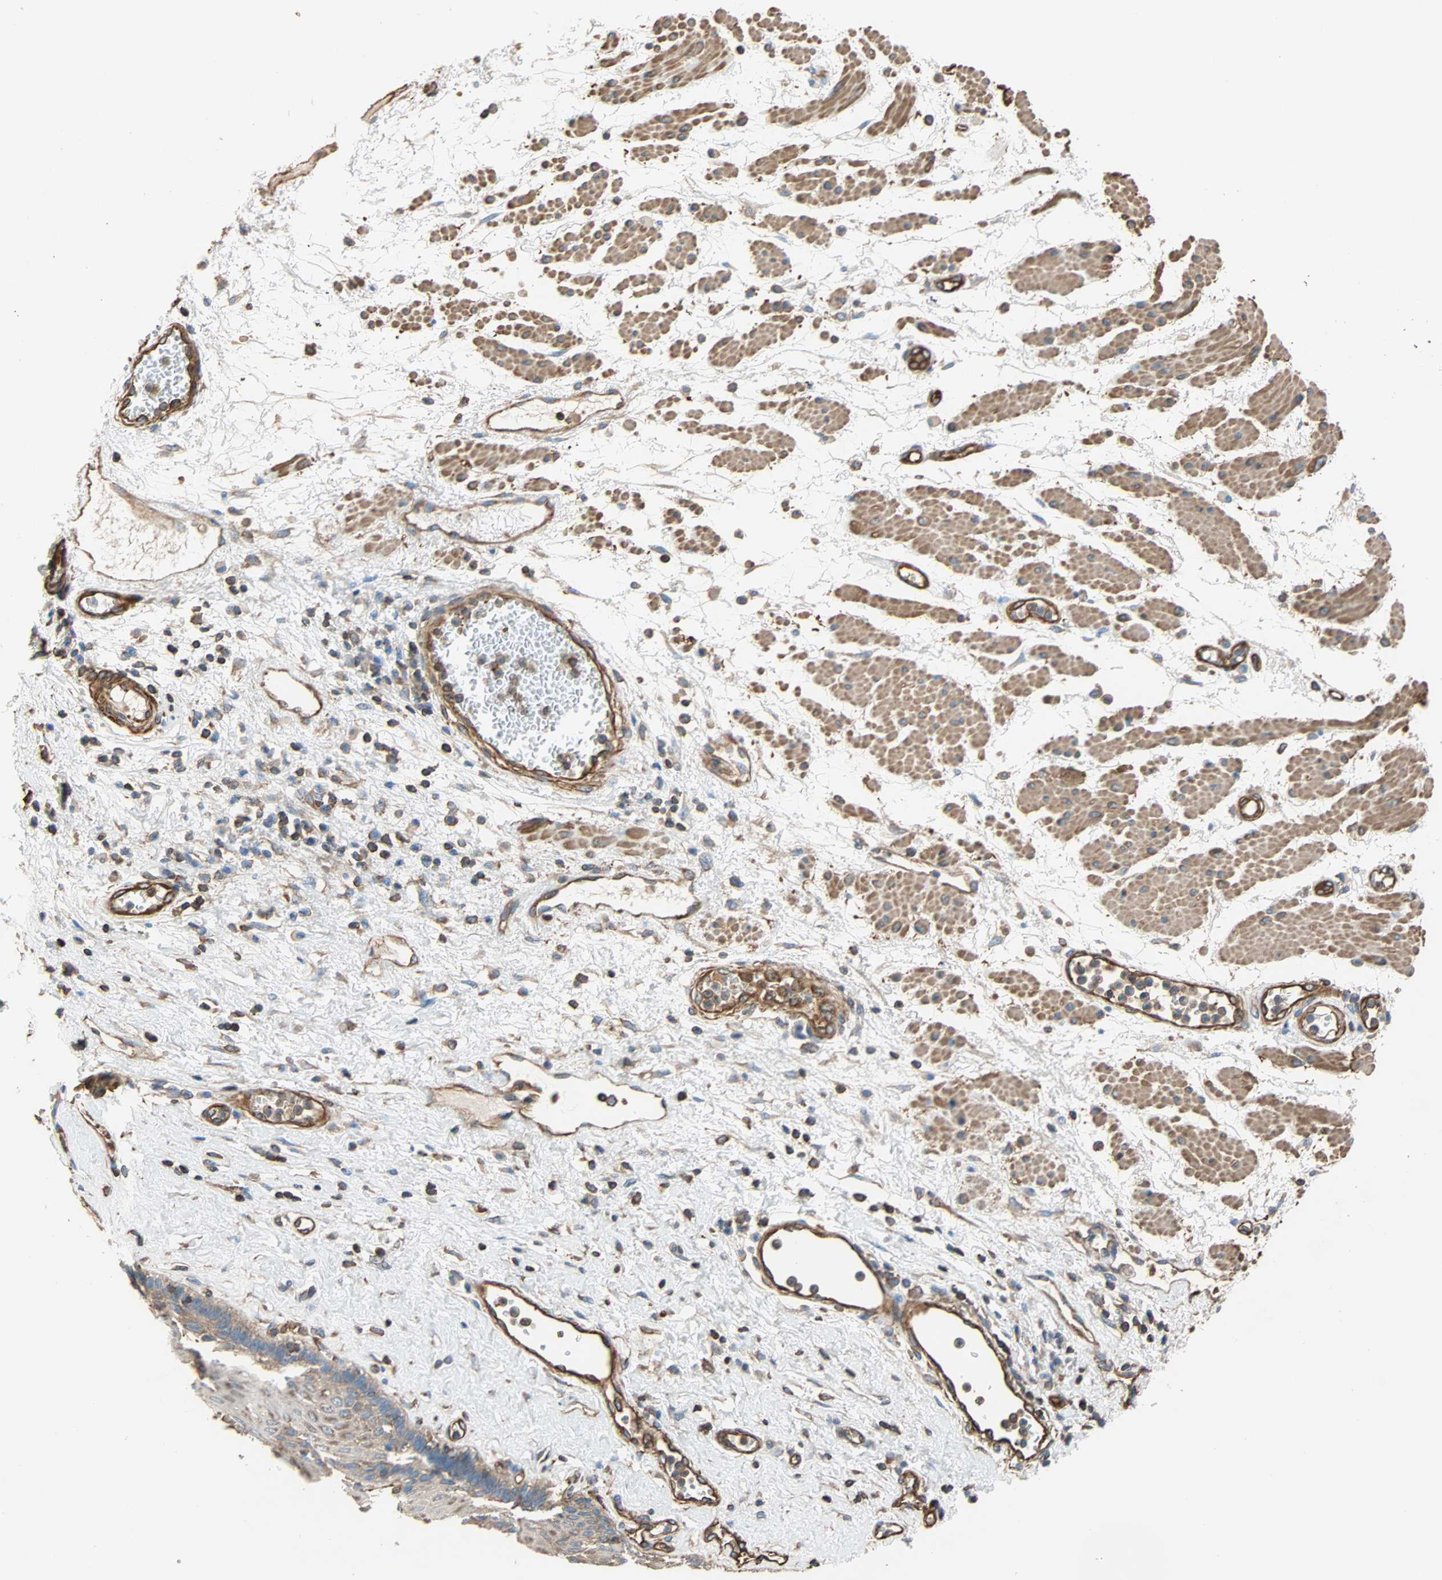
{"staining": {"intensity": "weak", "quantity": ">75%", "location": "cytoplasmic/membranous"}, "tissue": "esophagus", "cell_type": "Squamous epithelial cells", "image_type": "normal", "snomed": [{"axis": "morphology", "description": "Normal tissue, NOS"}, {"axis": "morphology", "description": "Squamous cell carcinoma, NOS"}, {"axis": "topography", "description": "Esophagus"}], "caption": "This micrograph demonstrates IHC staining of benign human esophagus, with low weak cytoplasmic/membranous staining in about >75% of squamous epithelial cells.", "gene": "GALNT10", "patient": {"sex": "male", "age": 65}}